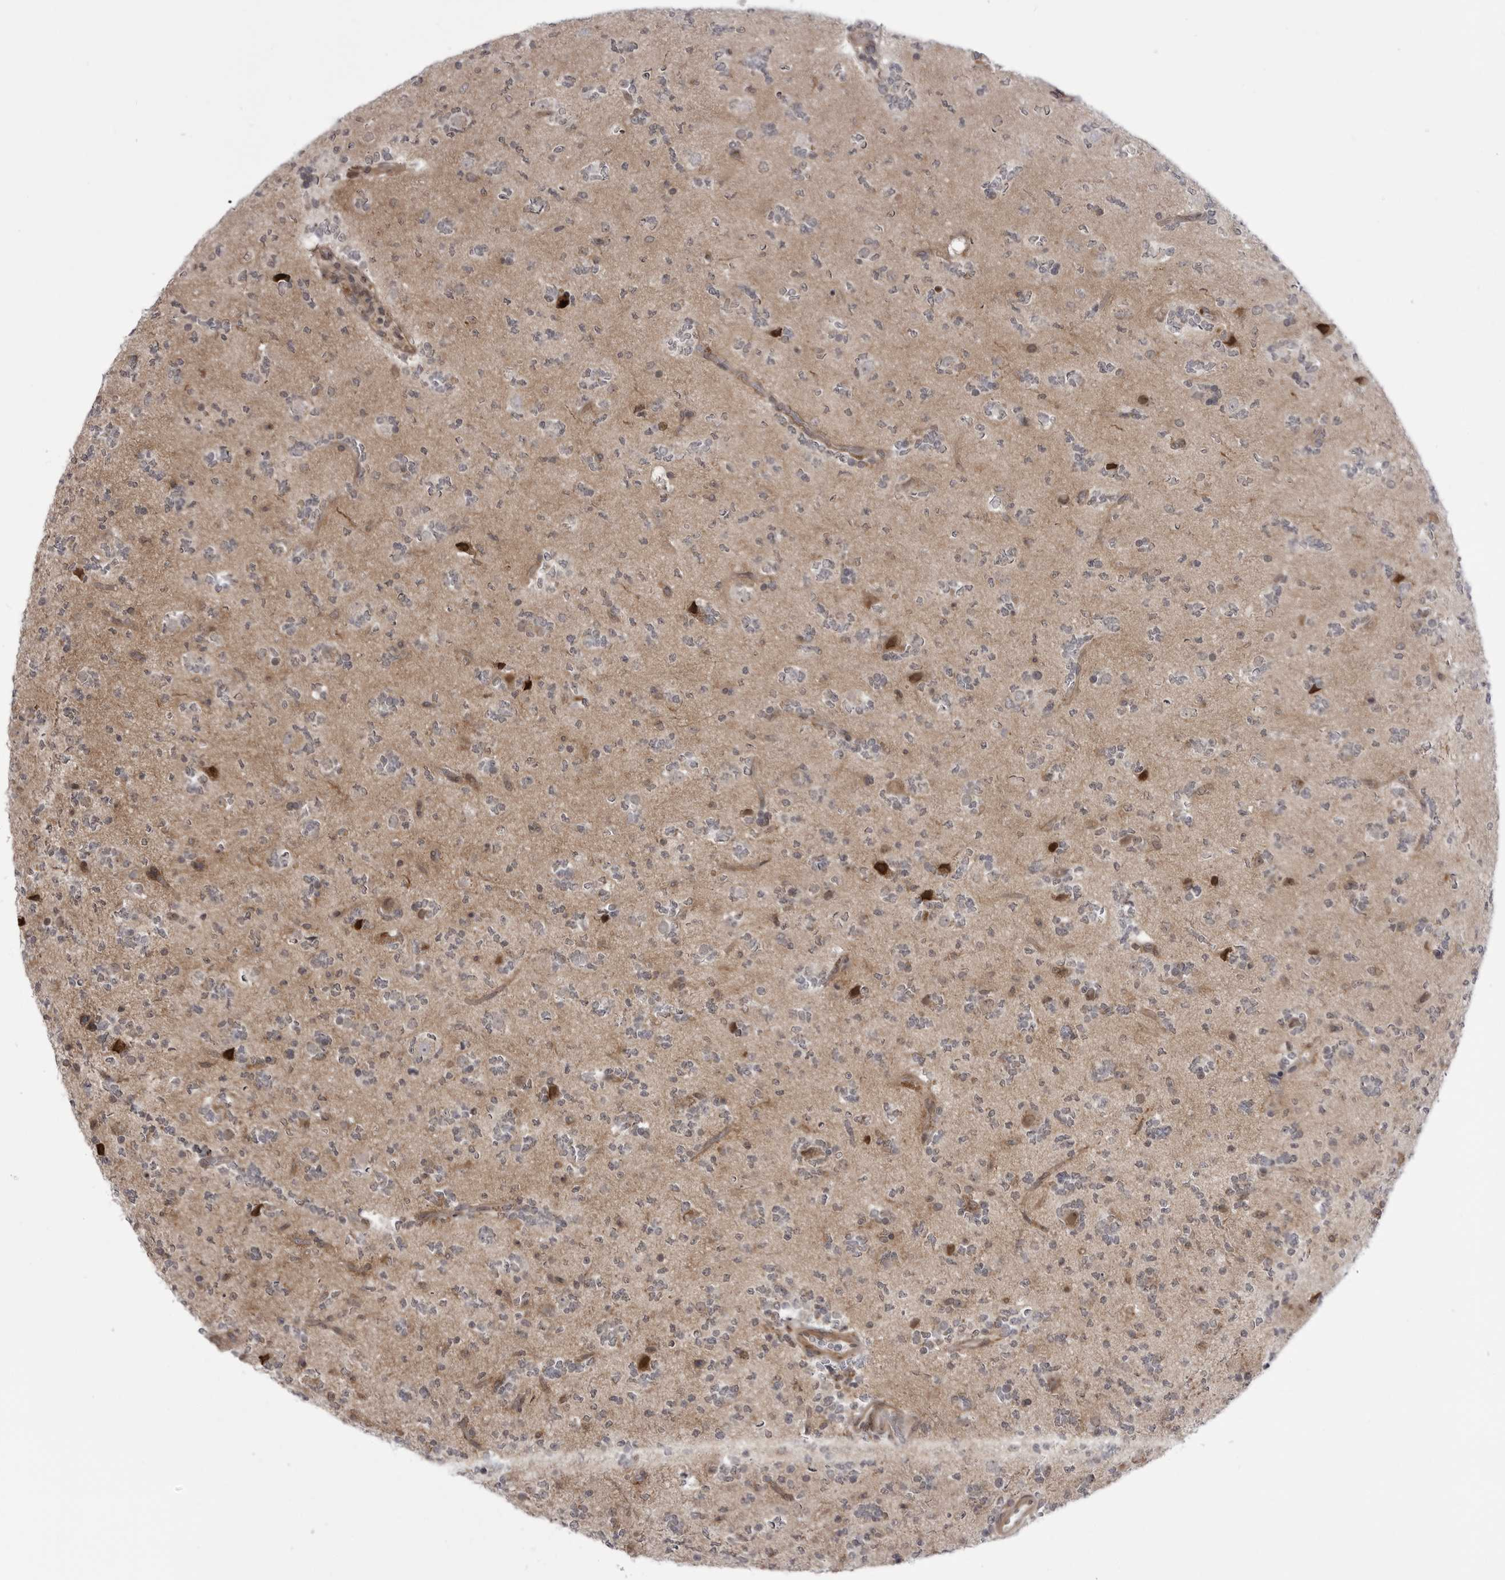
{"staining": {"intensity": "weak", "quantity": "<25%", "location": "cytoplasmic/membranous"}, "tissue": "glioma", "cell_type": "Tumor cells", "image_type": "cancer", "snomed": [{"axis": "morphology", "description": "Glioma, malignant, High grade"}, {"axis": "topography", "description": "Brain"}], "caption": "DAB immunohistochemical staining of human glioma shows no significant staining in tumor cells.", "gene": "CCDC18", "patient": {"sex": "female", "age": 62}}